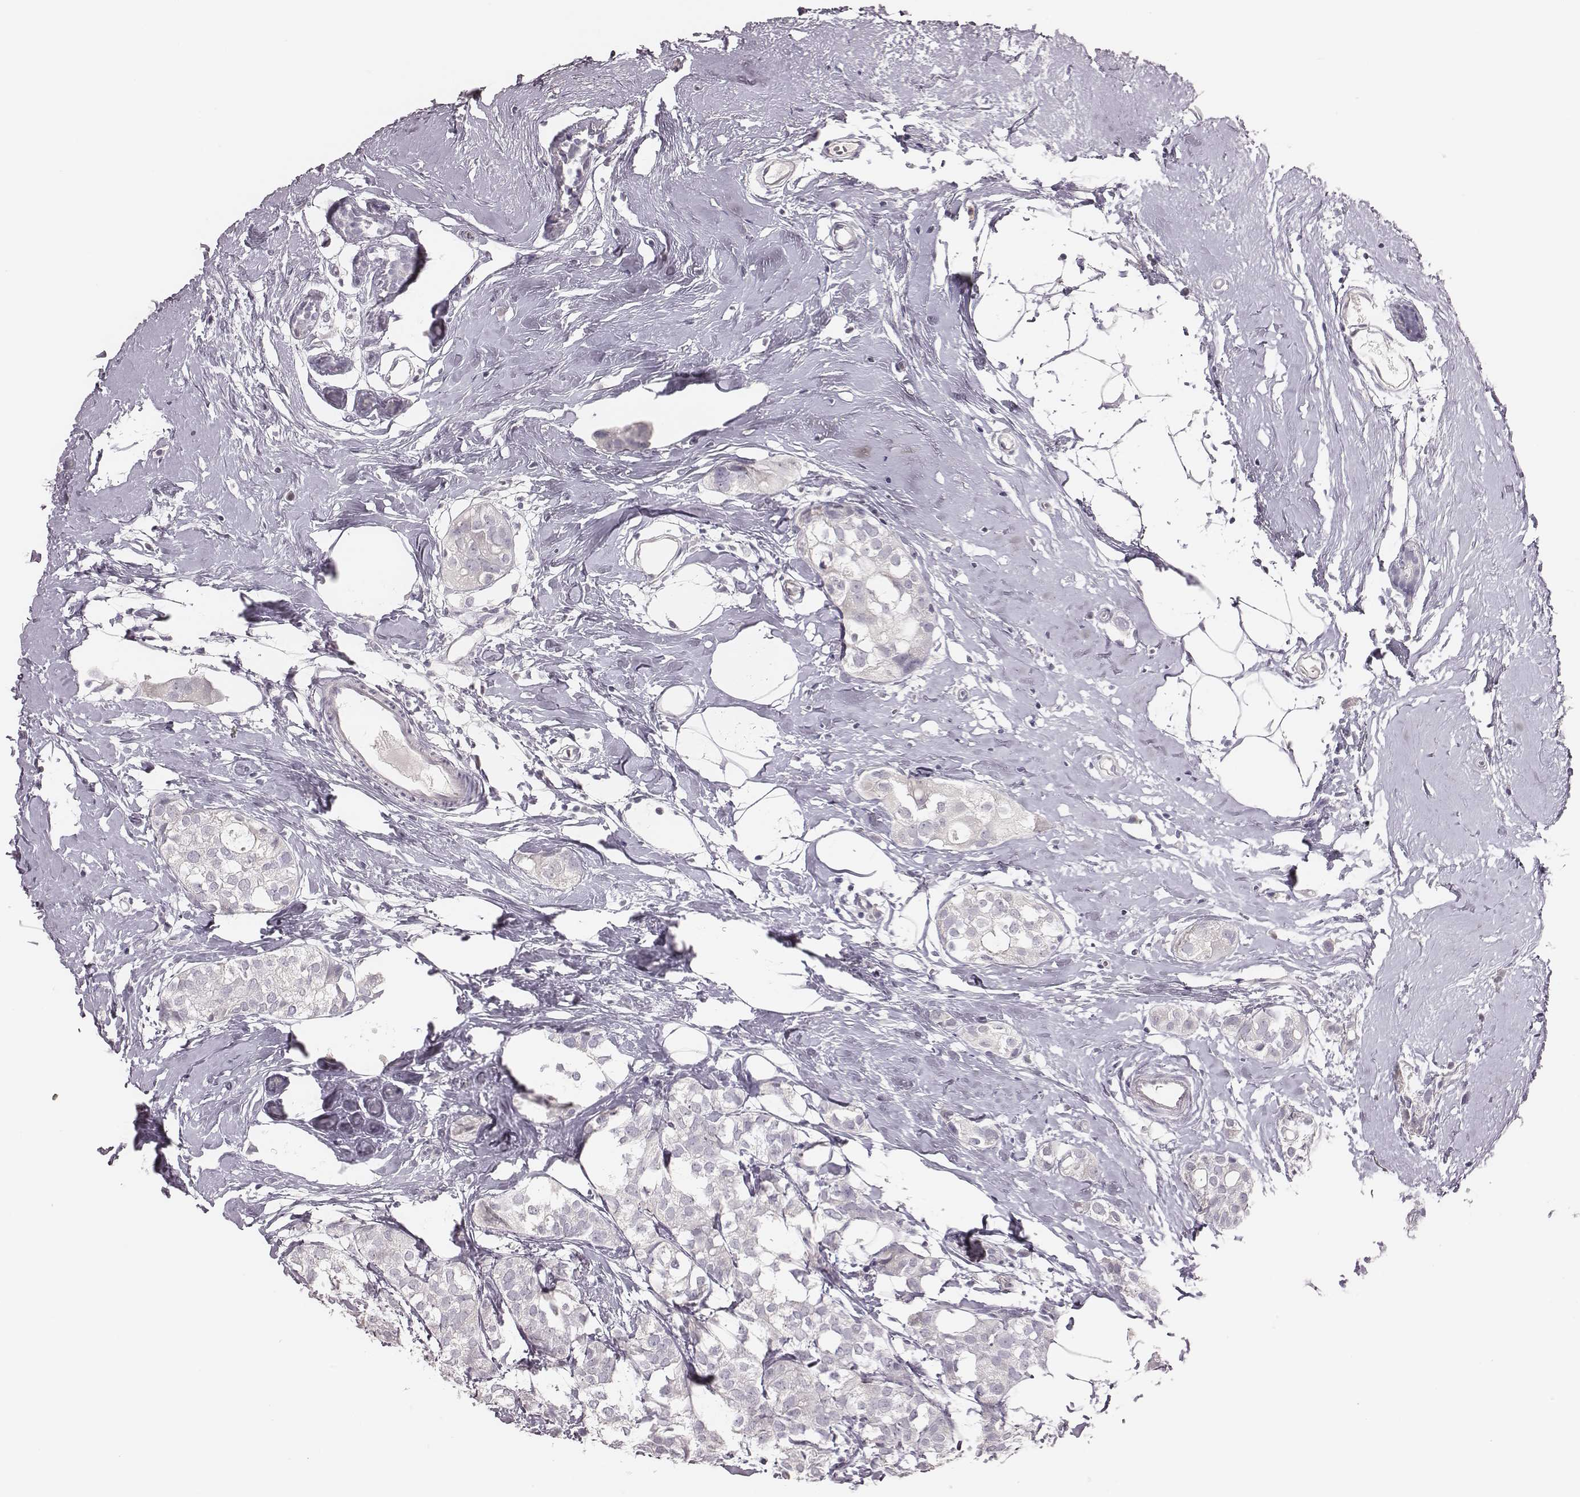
{"staining": {"intensity": "negative", "quantity": "none", "location": "none"}, "tissue": "breast cancer", "cell_type": "Tumor cells", "image_type": "cancer", "snomed": [{"axis": "morphology", "description": "Duct carcinoma"}, {"axis": "topography", "description": "Breast"}], "caption": "High magnification brightfield microscopy of breast cancer (invasive ductal carcinoma) stained with DAB (3,3'-diaminobenzidine) (brown) and counterstained with hematoxylin (blue): tumor cells show no significant positivity. (DAB IHC with hematoxylin counter stain).", "gene": "CSHL1", "patient": {"sex": "female", "age": 40}}